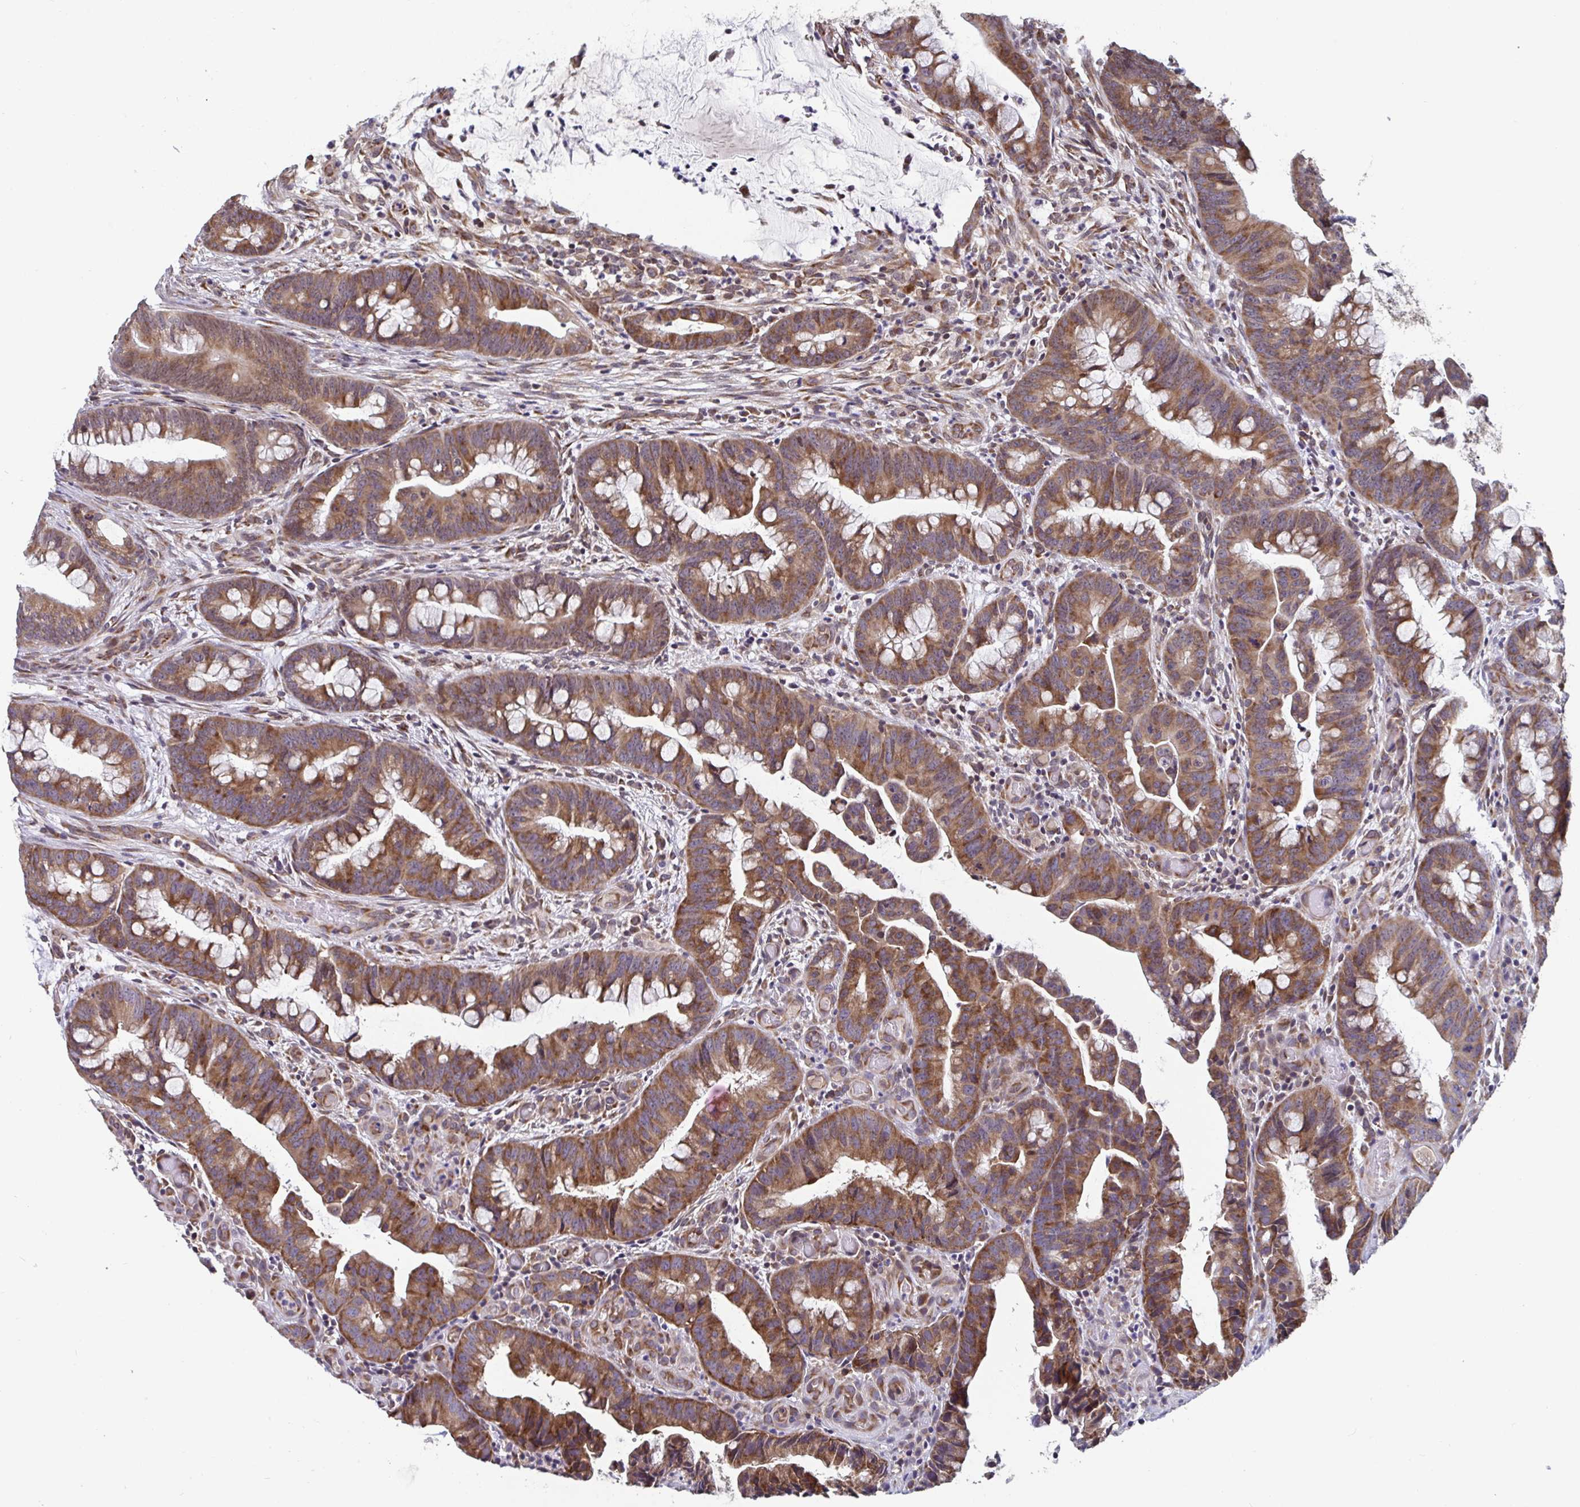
{"staining": {"intensity": "moderate", "quantity": ">75%", "location": "cytoplasmic/membranous"}, "tissue": "colorectal cancer", "cell_type": "Tumor cells", "image_type": "cancer", "snomed": [{"axis": "morphology", "description": "Adenocarcinoma, NOS"}, {"axis": "topography", "description": "Colon"}], "caption": "This histopathology image displays immunohistochemistry staining of adenocarcinoma (colorectal), with medium moderate cytoplasmic/membranous expression in approximately >75% of tumor cells.", "gene": "ATP5MJ", "patient": {"sex": "male", "age": 62}}